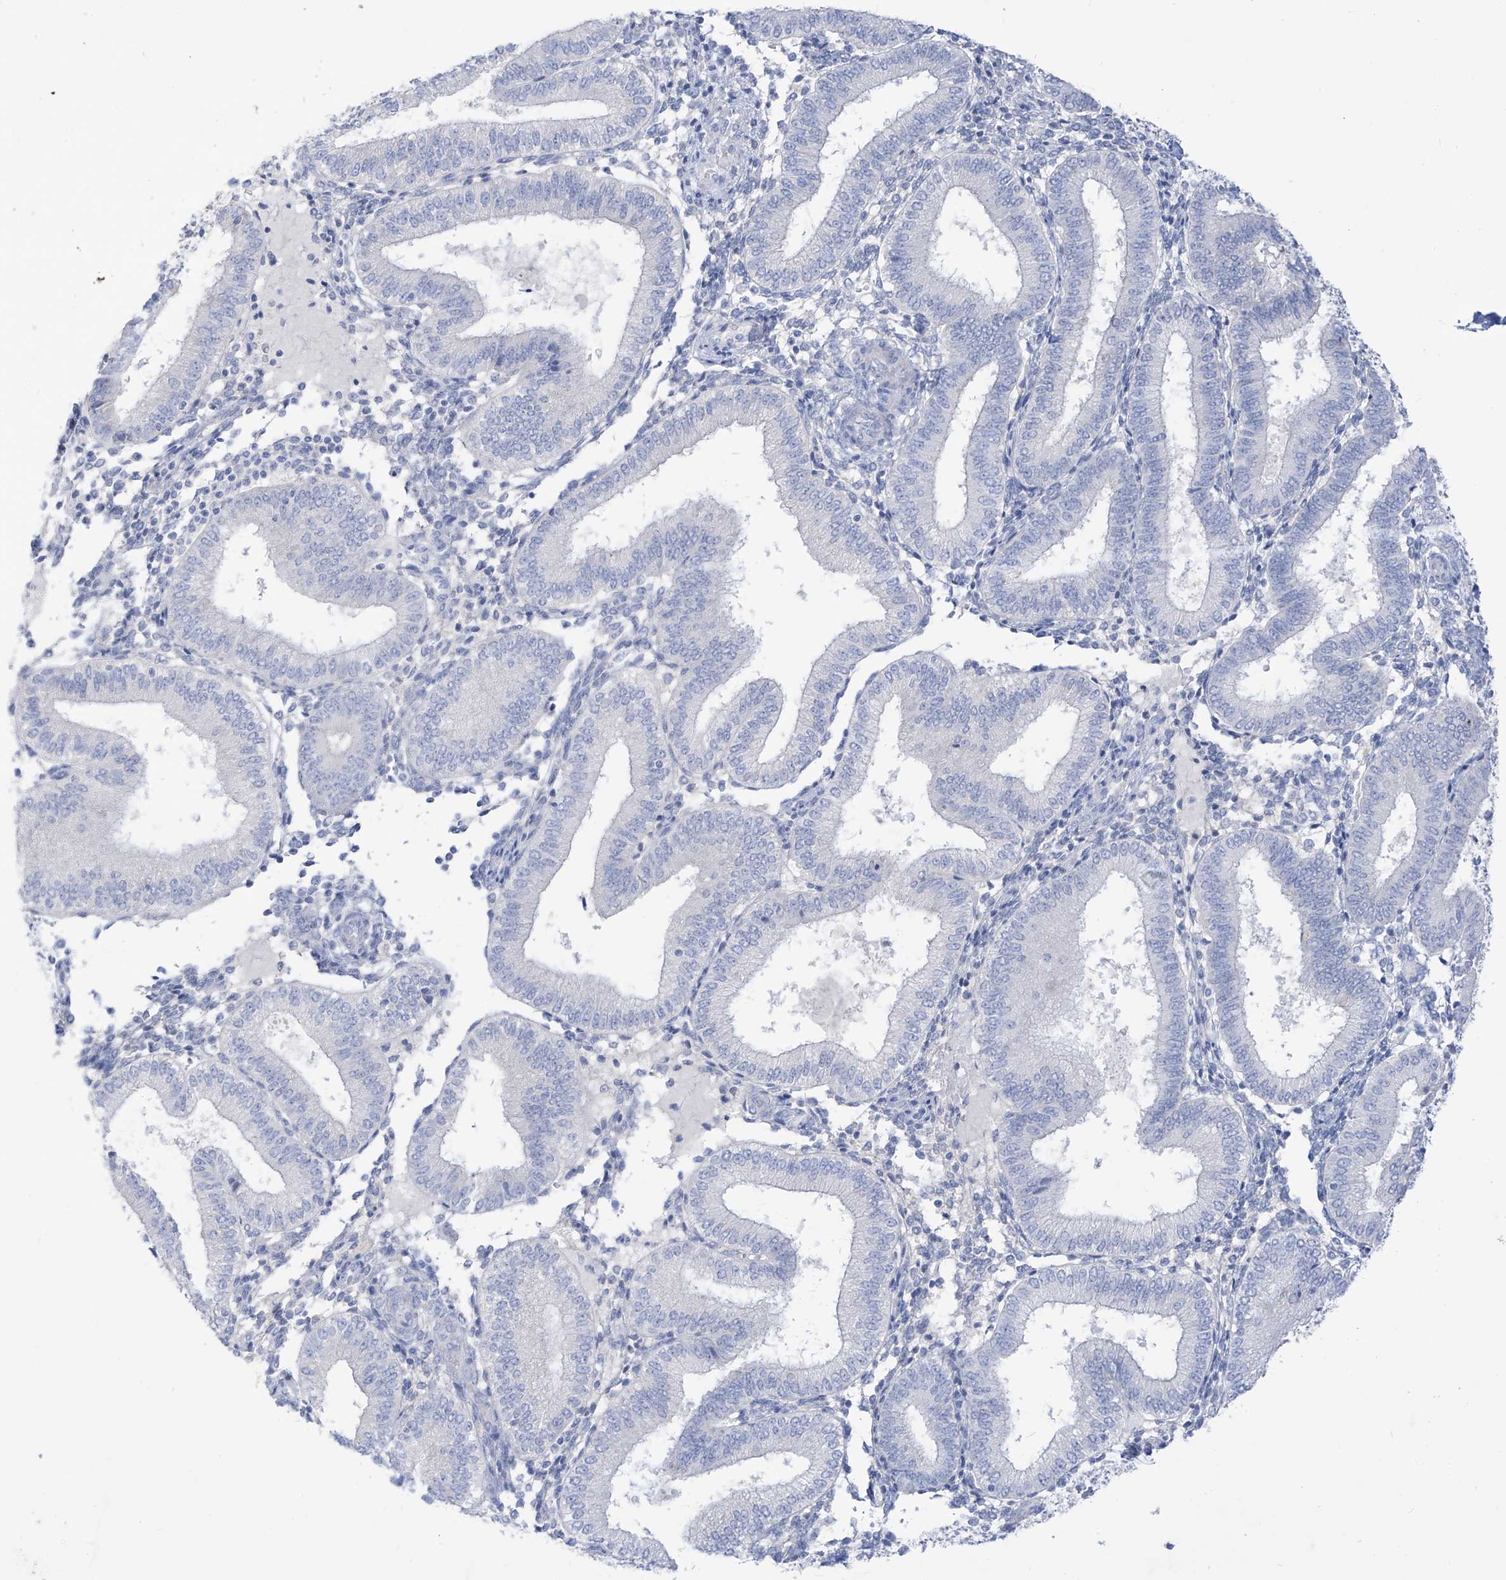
{"staining": {"intensity": "negative", "quantity": "none", "location": "none"}, "tissue": "endometrium", "cell_type": "Cells in endometrial stroma", "image_type": "normal", "snomed": [{"axis": "morphology", "description": "Normal tissue, NOS"}, {"axis": "topography", "description": "Endometrium"}], "caption": "Protein analysis of benign endometrium displays no significant expression in cells in endometrial stroma. (DAB immunohistochemistry, high magnification).", "gene": "ARHGEF40", "patient": {"sex": "female", "age": 39}}